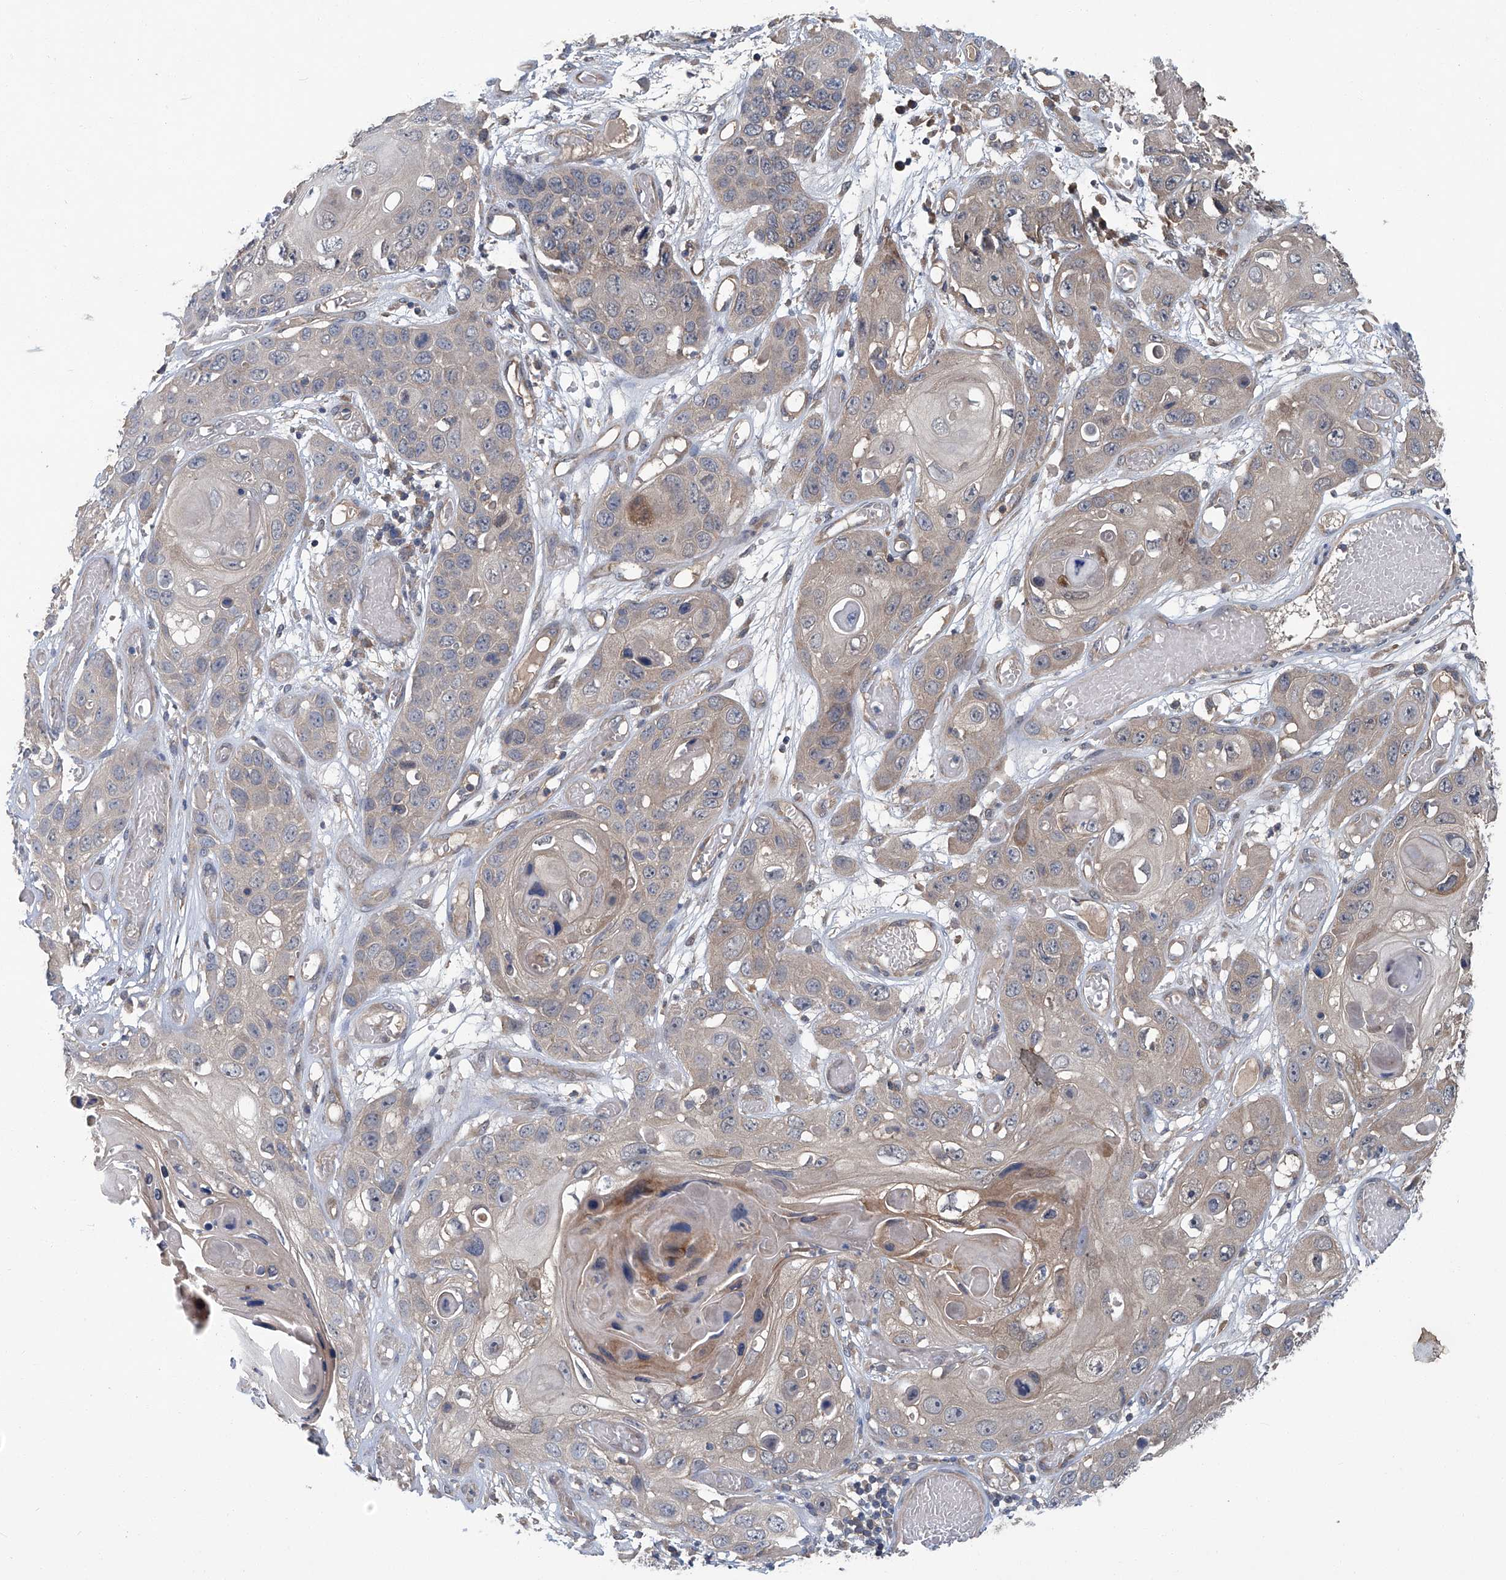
{"staining": {"intensity": "weak", "quantity": "<25%", "location": "cytoplasmic/membranous"}, "tissue": "skin cancer", "cell_type": "Tumor cells", "image_type": "cancer", "snomed": [{"axis": "morphology", "description": "Squamous cell carcinoma, NOS"}, {"axis": "topography", "description": "Skin"}], "caption": "High magnification brightfield microscopy of squamous cell carcinoma (skin) stained with DAB (brown) and counterstained with hematoxylin (blue): tumor cells show no significant positivity.", "gene": "ANKRD34A", "patient": {"sex": "male", "age": 55}}